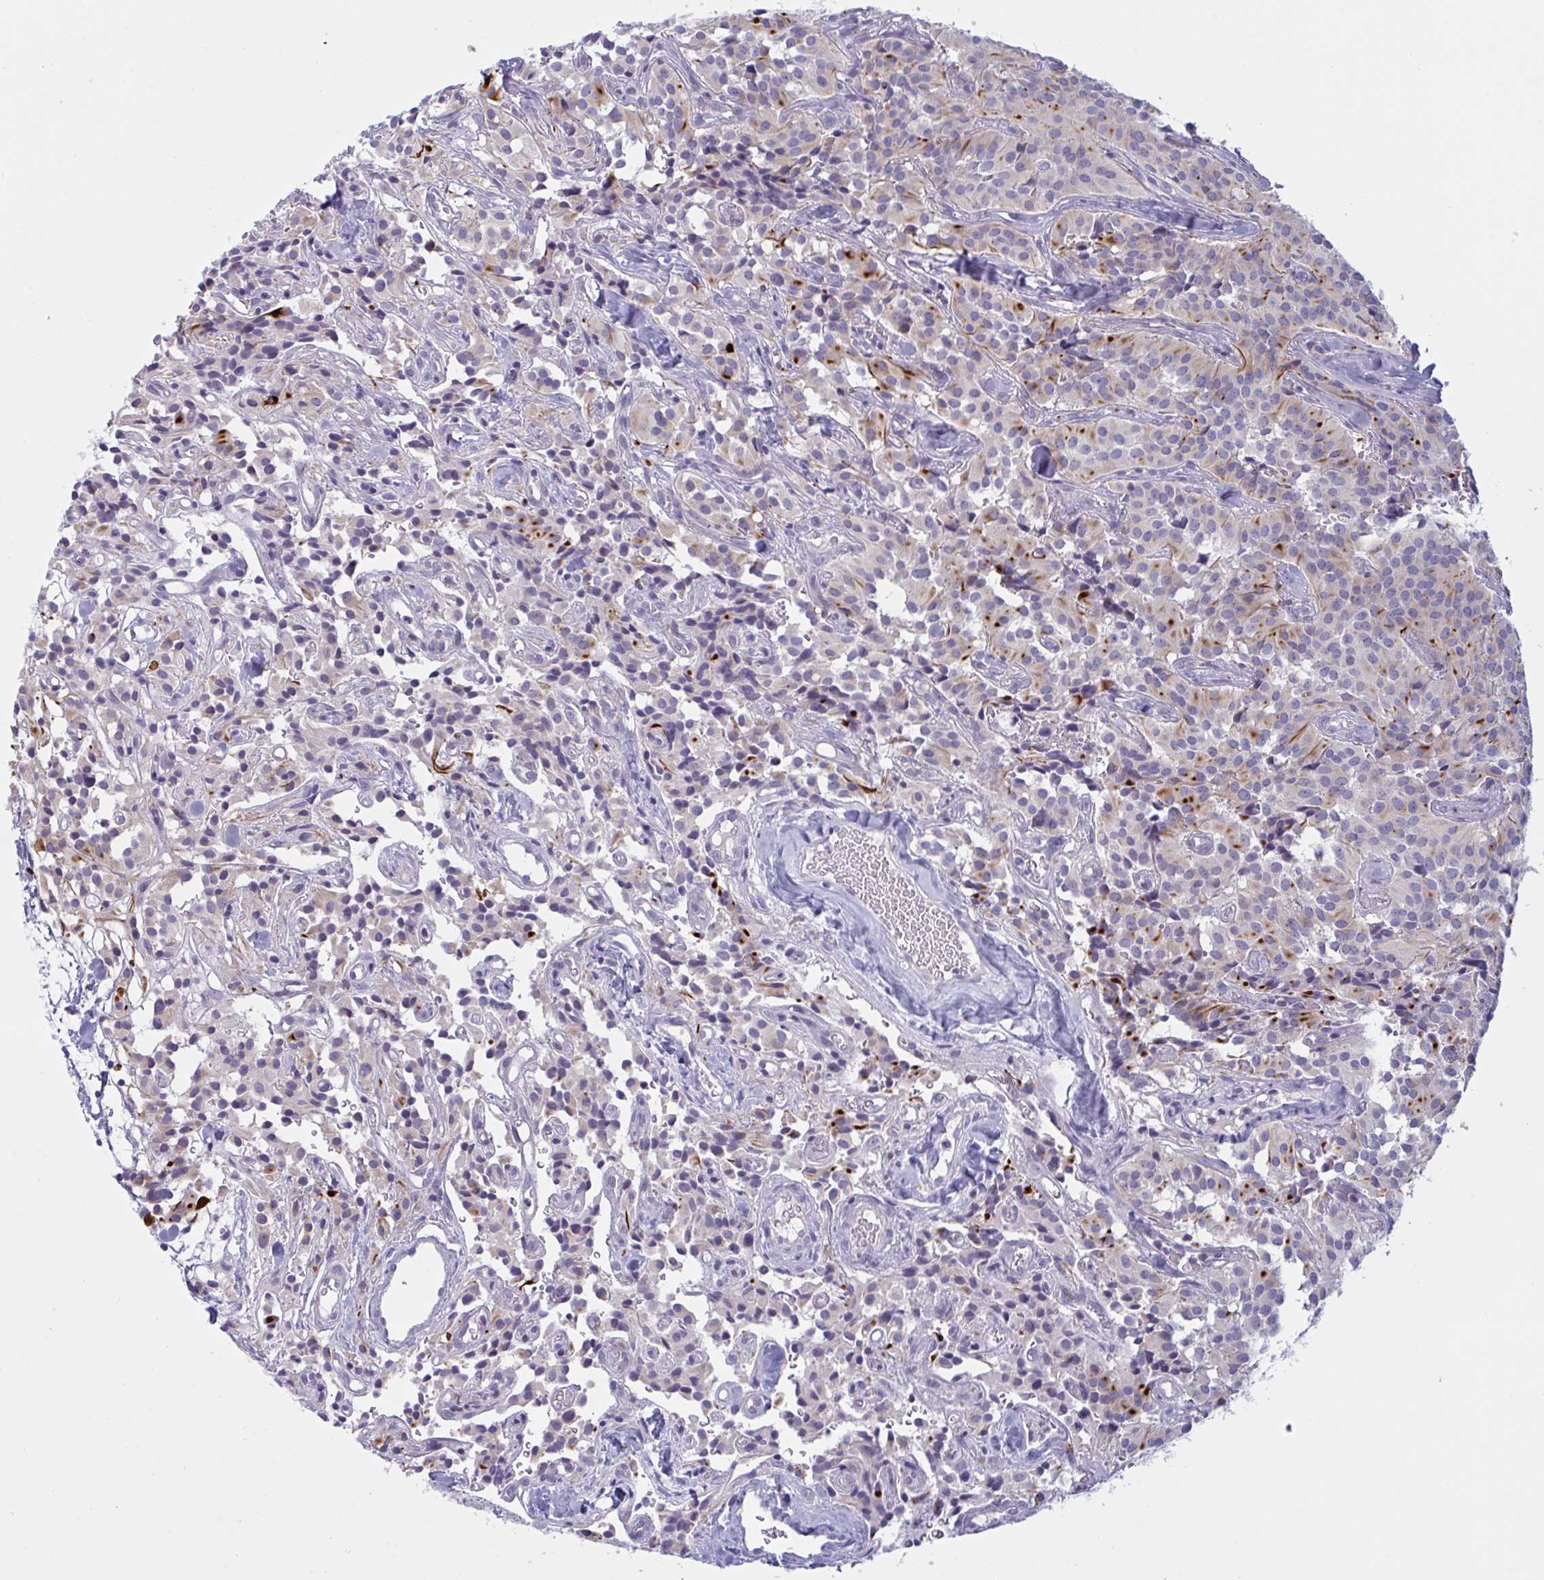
{"staining": {"intensity": "strong", "quantity": "<25%", "location": "cytoplasmic/membranous"}, "tissue": "glioma", "cell_type": "Tumor cells", "image_type": "cancer", "snomed": [{"axis": "morphology", "description": "Glioma, malignant, Low grade"}, {"axis": "topography", "description": "Brain"}], "caption": "Protein expression analysis of human malignant glioma (low-grade) reveals strong cytoplasmic/membranous positivity in about <25% of tumor cells.", "gene": "NAA30", "patient": {"sex": "male", "age": 42}}